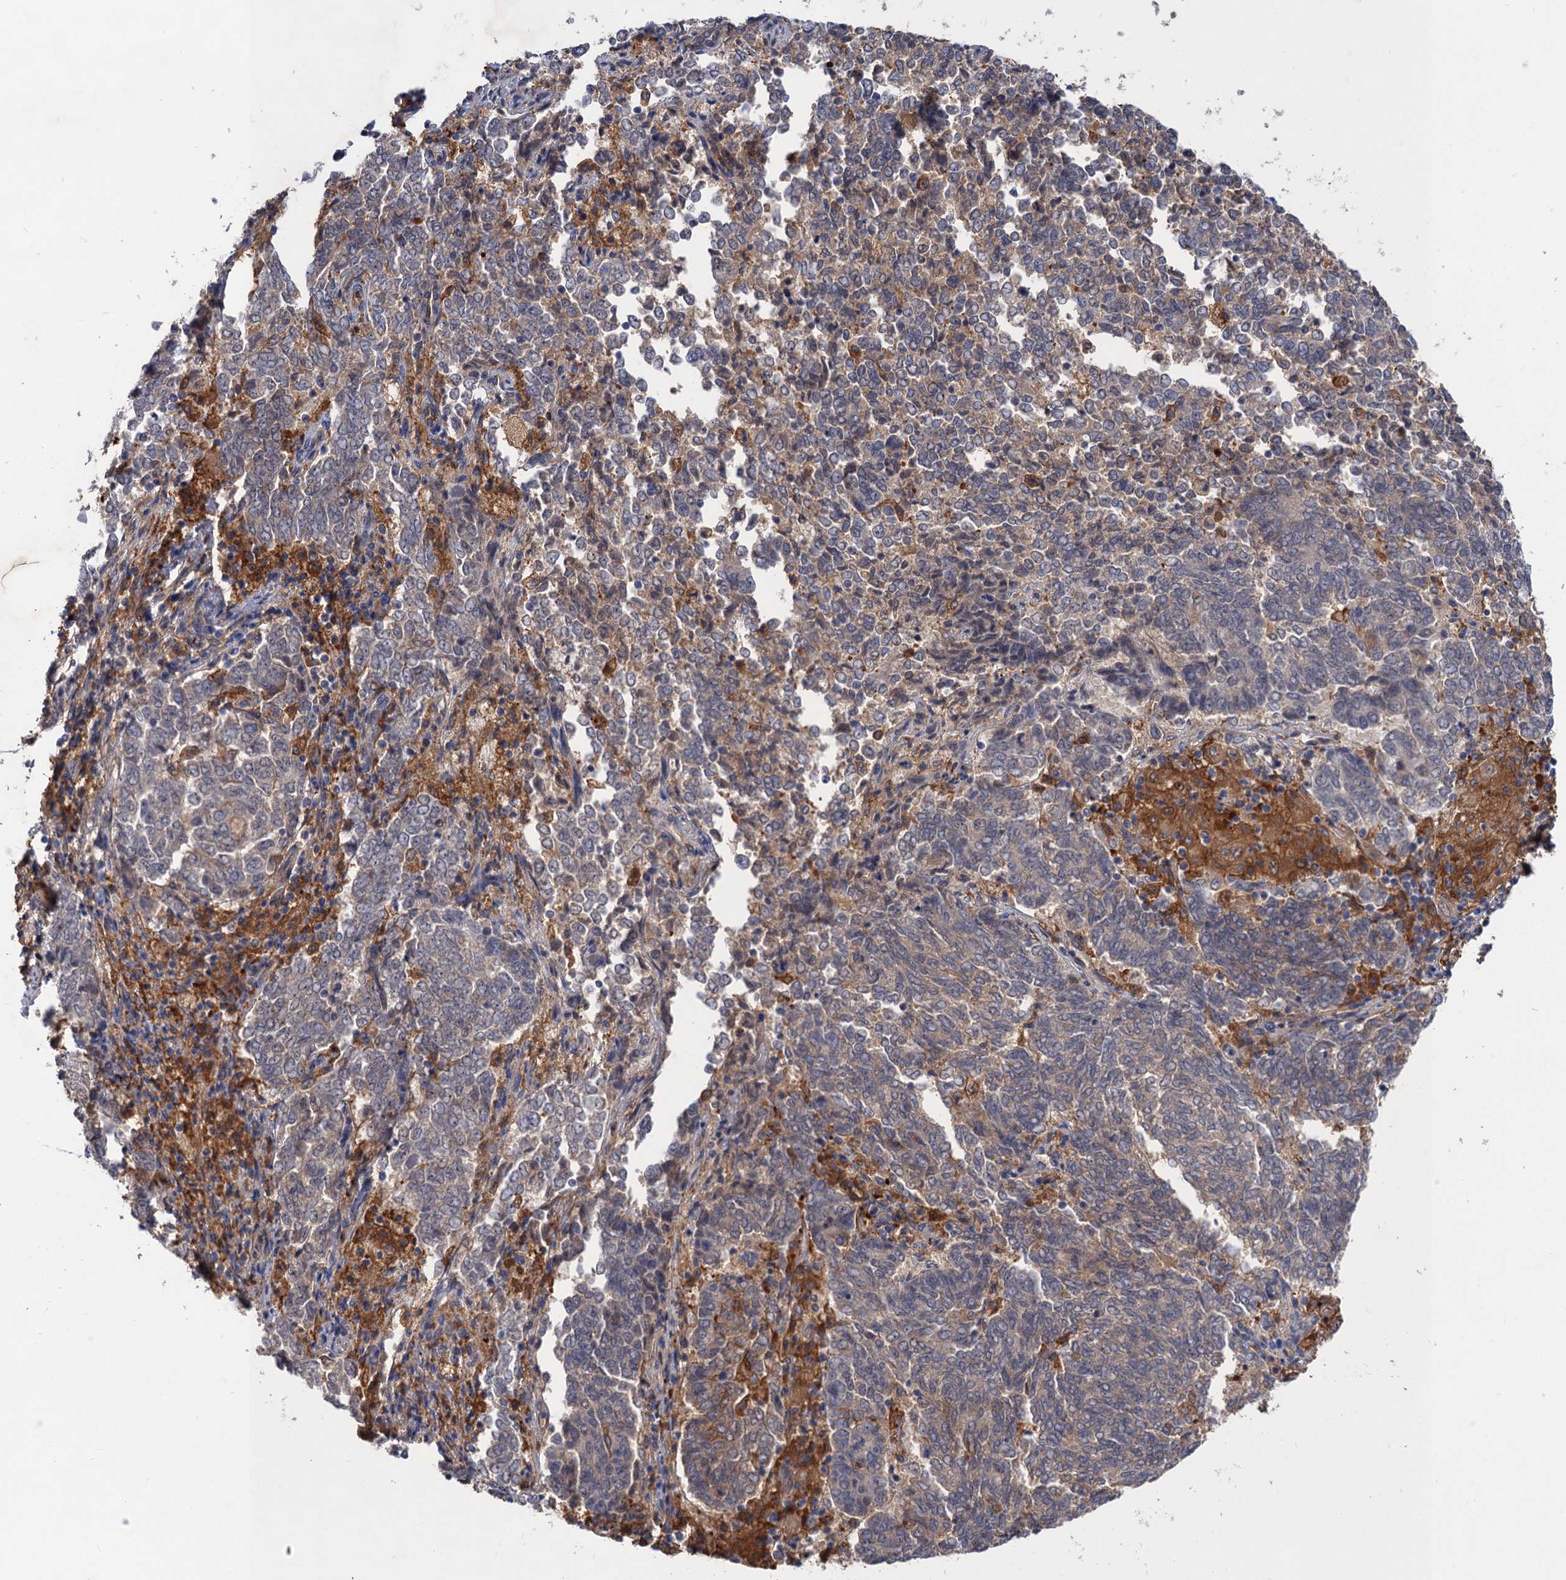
{"staining": {"intensity": "weak", "quantity": "<25%", "location": "cytoplasmic/membranous"}, "tissue": "endometrial cancer", "cell_type": "Tumor cells", "image_type": "cancer", "snomed": [{"axis": "morphology", "description": "Adenocarcinoma, NOS"}, {"axis": "topography", "description": "Endometrium"}], "caption": "This is an immunohistochemistry (IHC) micrograph of endometrial adenocarcinoma. There is no expression in tumor cells.", "gene": "NEK8", "patient": {"sex": "female", "age": 80}}